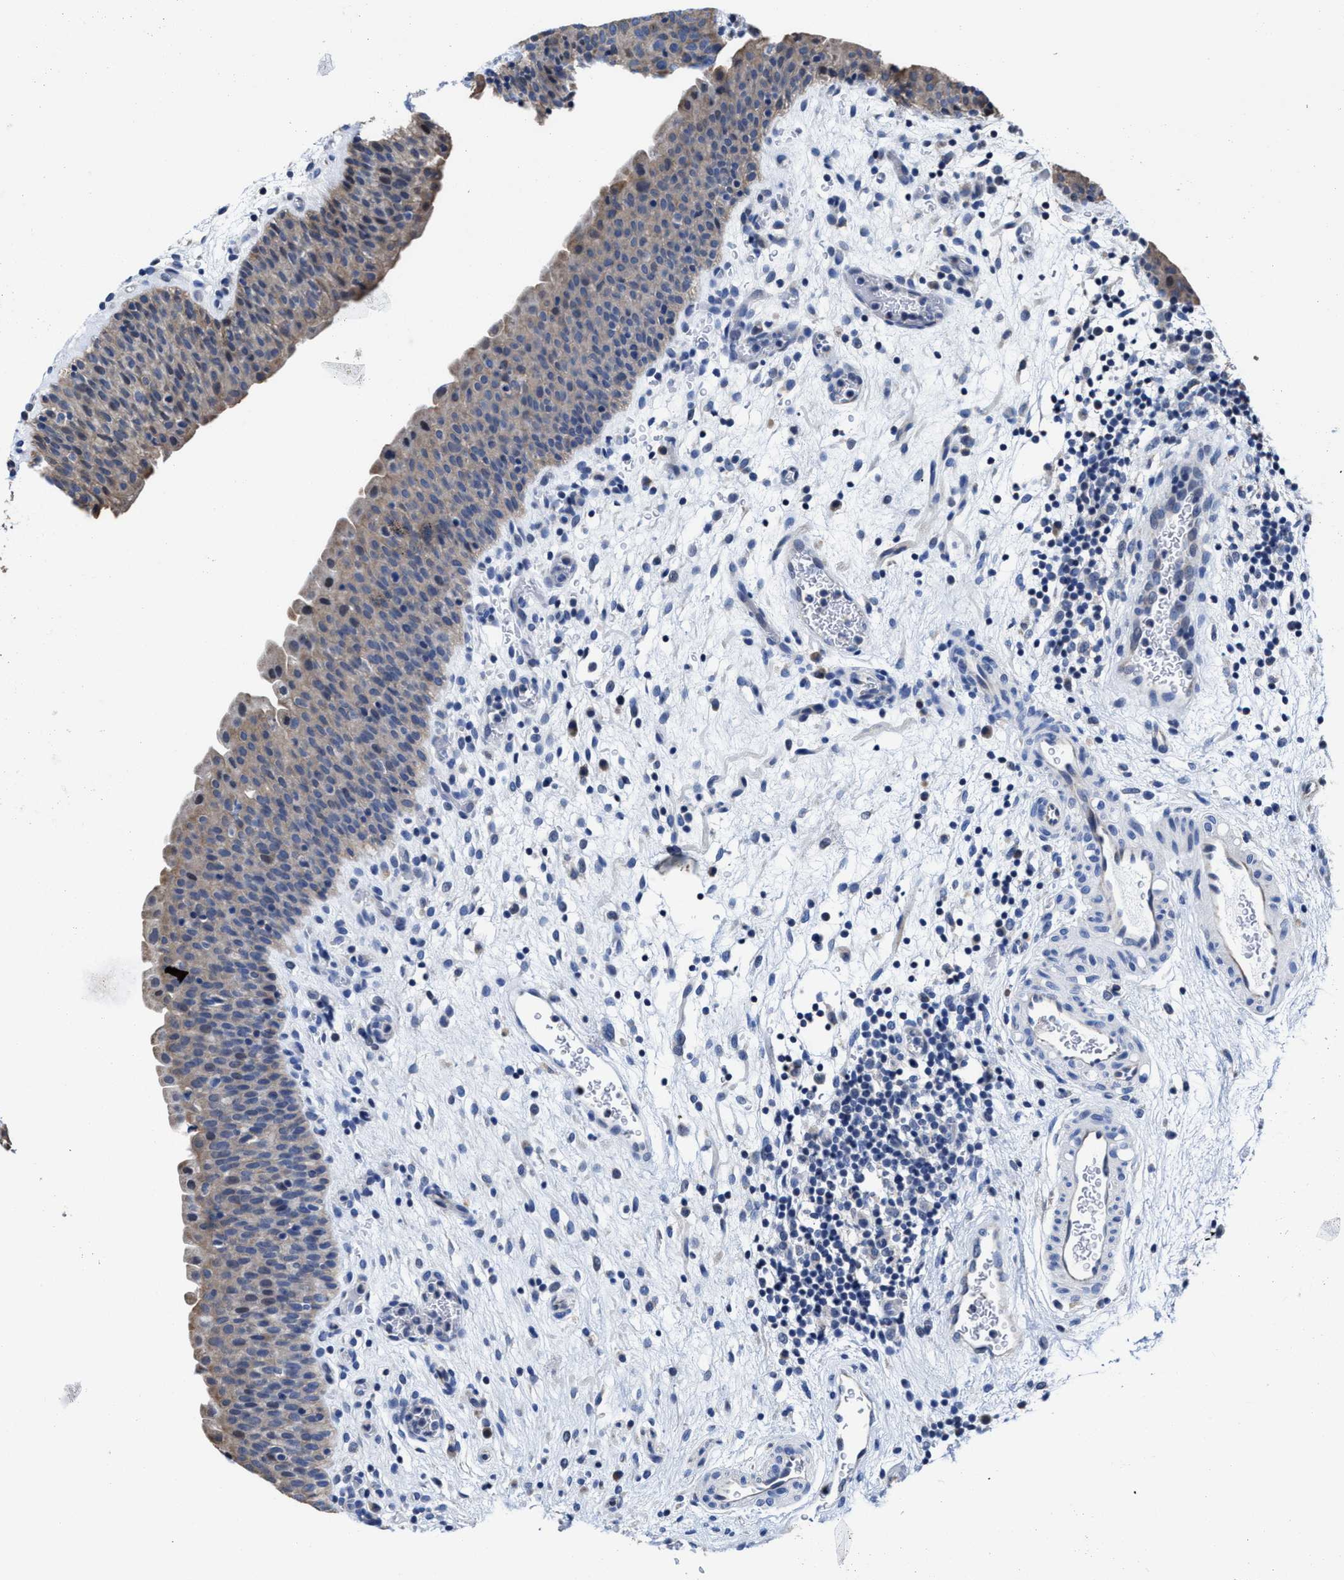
{"staining": {"intensity": "weak", "quantity": "25%-75%", "location": "cytoplasmic/membranous"}, "tissue": "urinary bladder", "cell_type": "Urothelial cells", "image_type": "normal", "snomed": [{"axis": "morphology", "description": "Normal tissue, NOS"}, {"axis": "topography", "description": "Urinary bladder"}], "caption": "This micrograph shows immunohistochemistry staining of unremarkable human urinary bladder, with low weak cytoplasmic/membranous positivity in about 25%-75% of urothelial cells.", "gene": "HOOK1", "patient": {"sex": "male", "age": 37}}